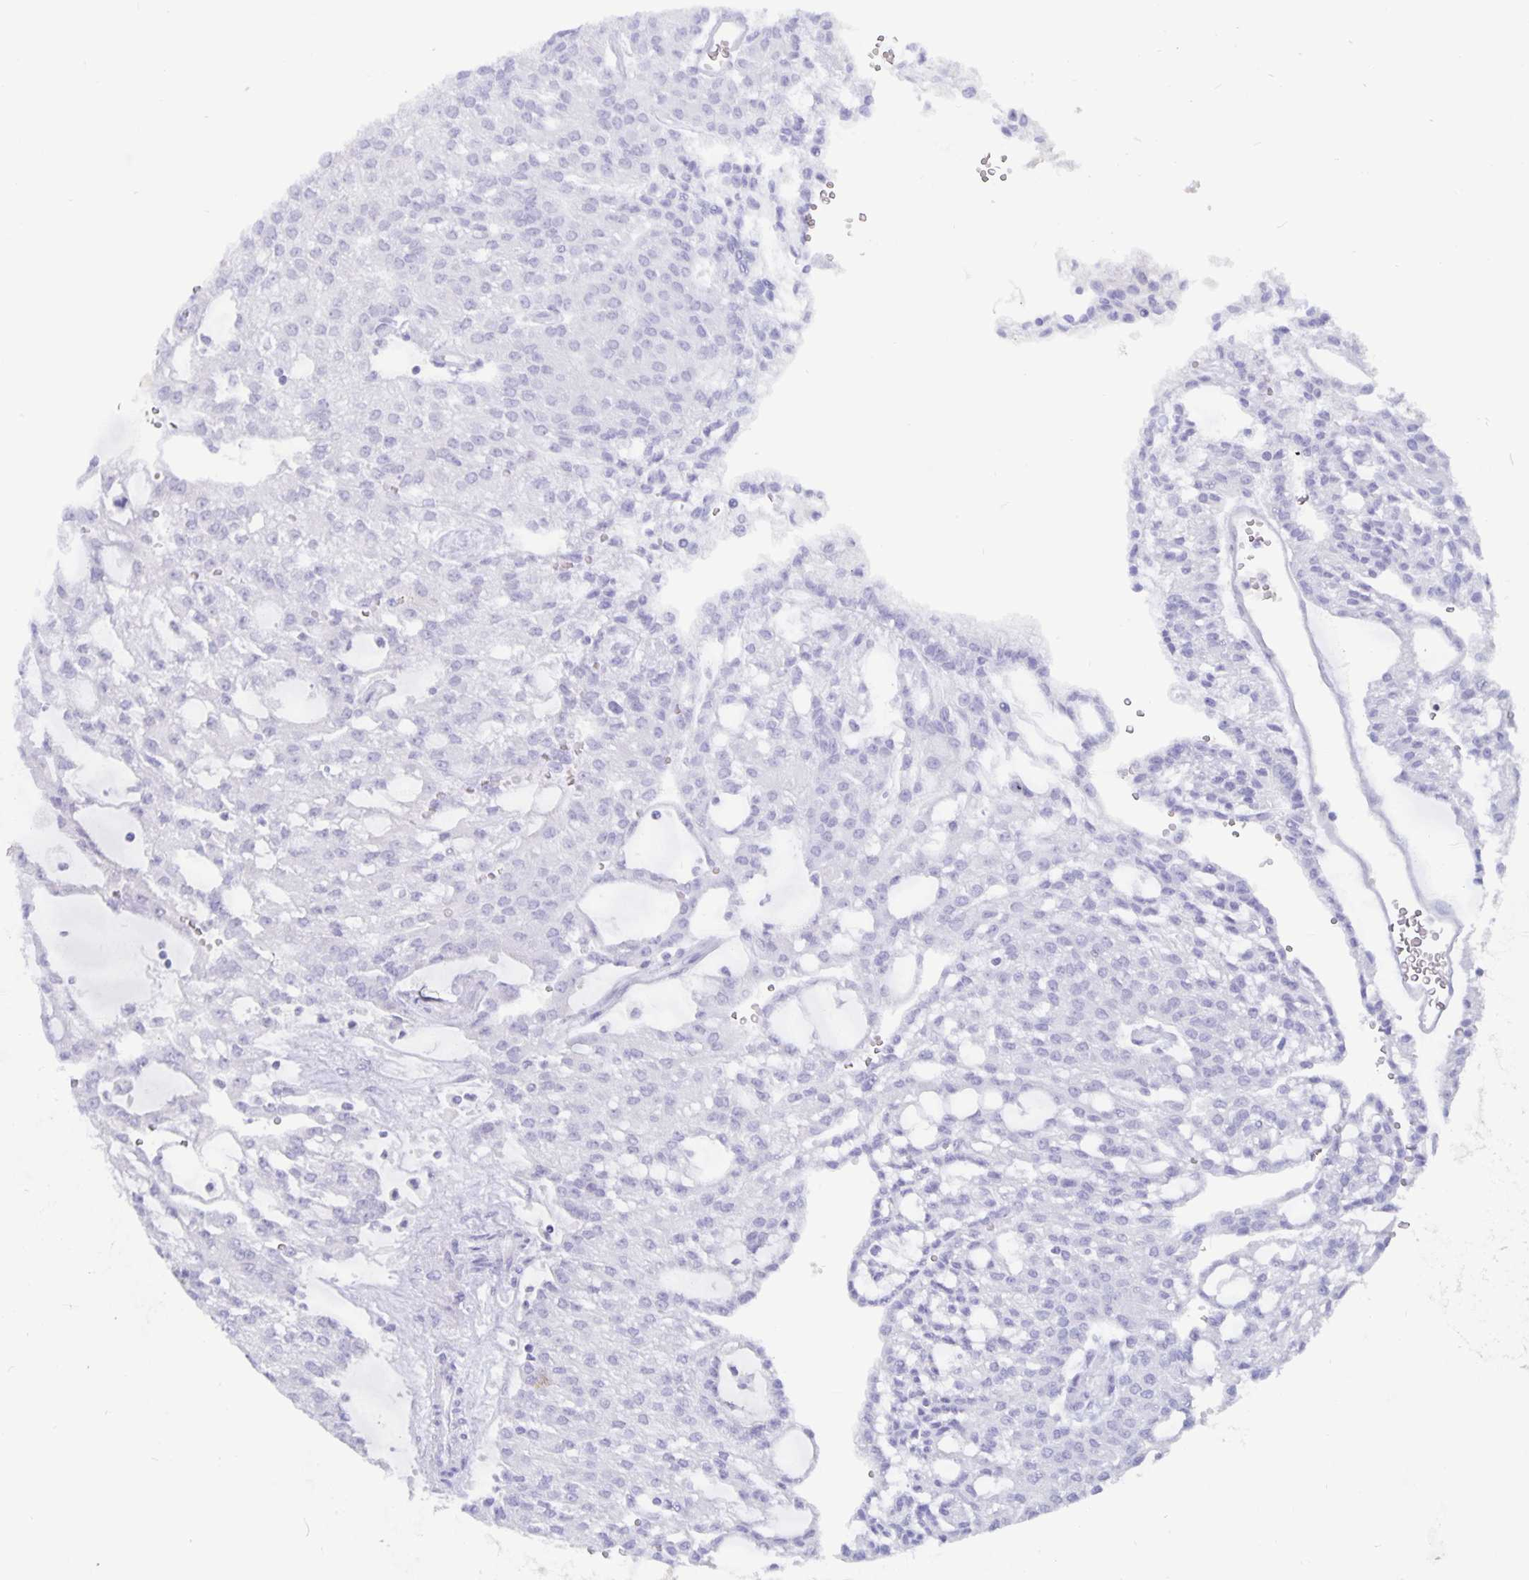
{"staining": {"intensity": "negative", "quantity": "none", "location": "none"}, "tissue": "renal cancer", "cell_type": "Tumor cells", "image_type": "cancer", "snomed": [{"axis": "morphology", "description": "Adenocarcinoma, NOS"}, {"axis": "topography", "description": "Kidney"}], "caption": "This is a image of IHC staining of renal cancer, which shows no expression in tumor cells.", "gene": "BPIFA3", "patient": {"sex": "male", "age": 63}}